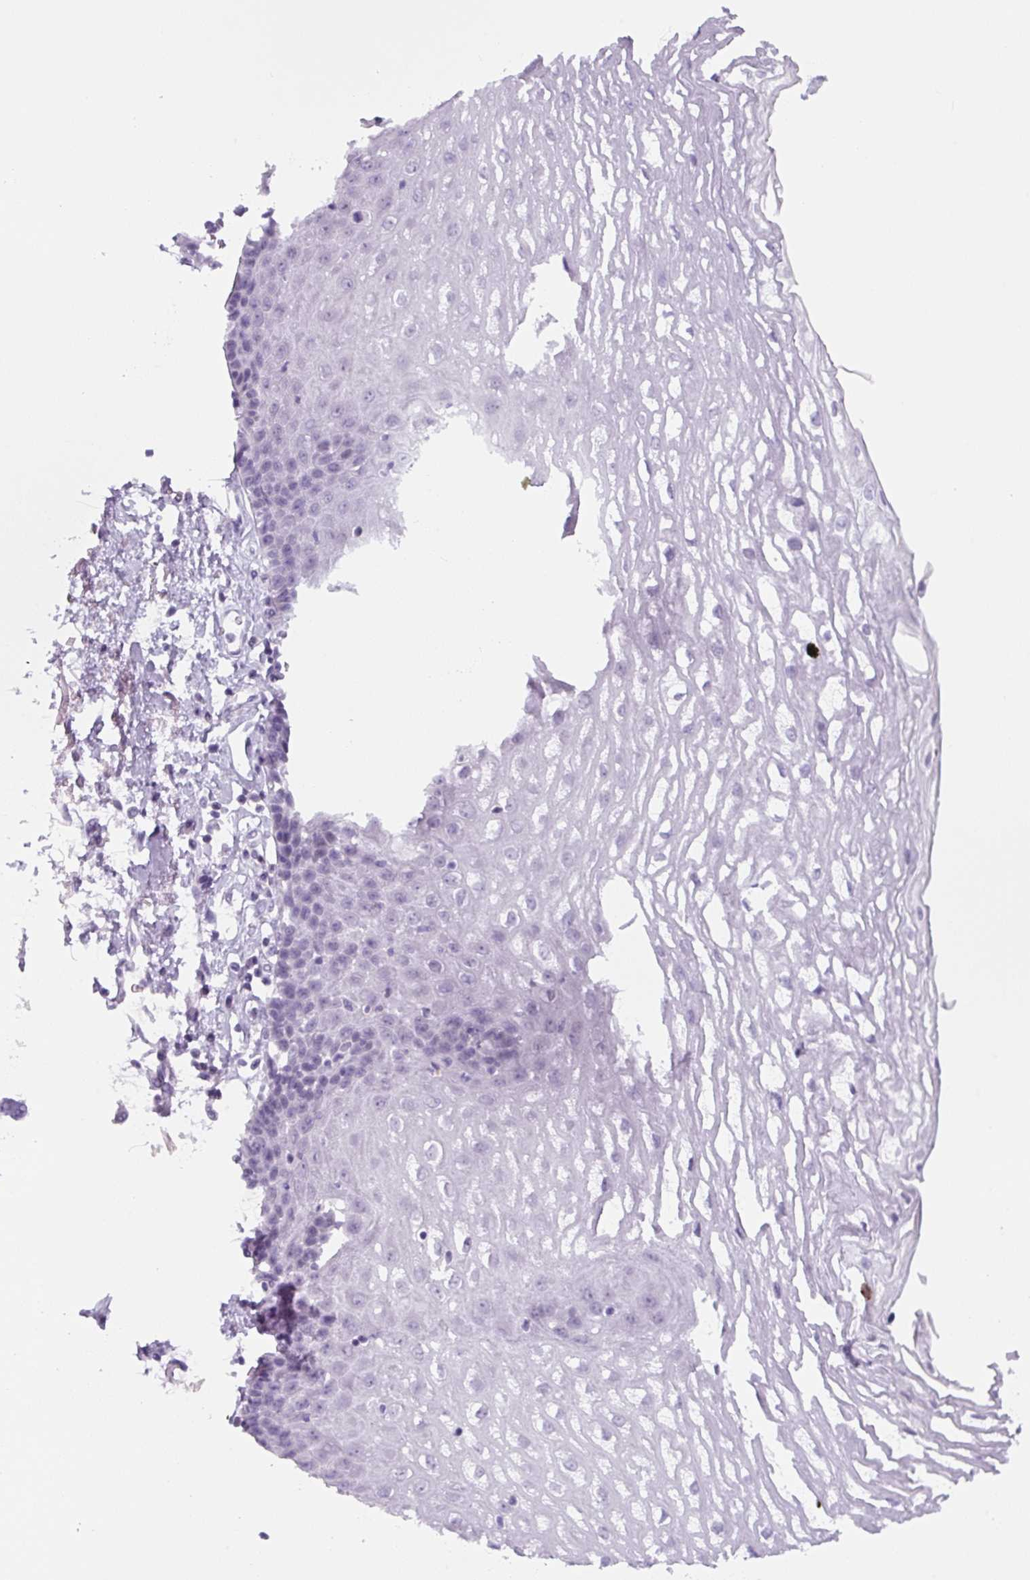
{"staining": {"intensity": "negative", "quantity": "none", "location": "none"}, "tissue": "esophagus", "cell_type": "Squamous epithelial cells", "image_type": "normal", "snomed": [{"axis": "morphology", "description": "Normal tissue, NOS"}, {"axis": "topography", "description": "Esophagus"}], "caption": "Immunohistochemical staining of normal esophagus displays no significant expression in squamous epithelial cells.", "gene": "TNFRSF8", "patient": {"sex": "female", "age": 81}}